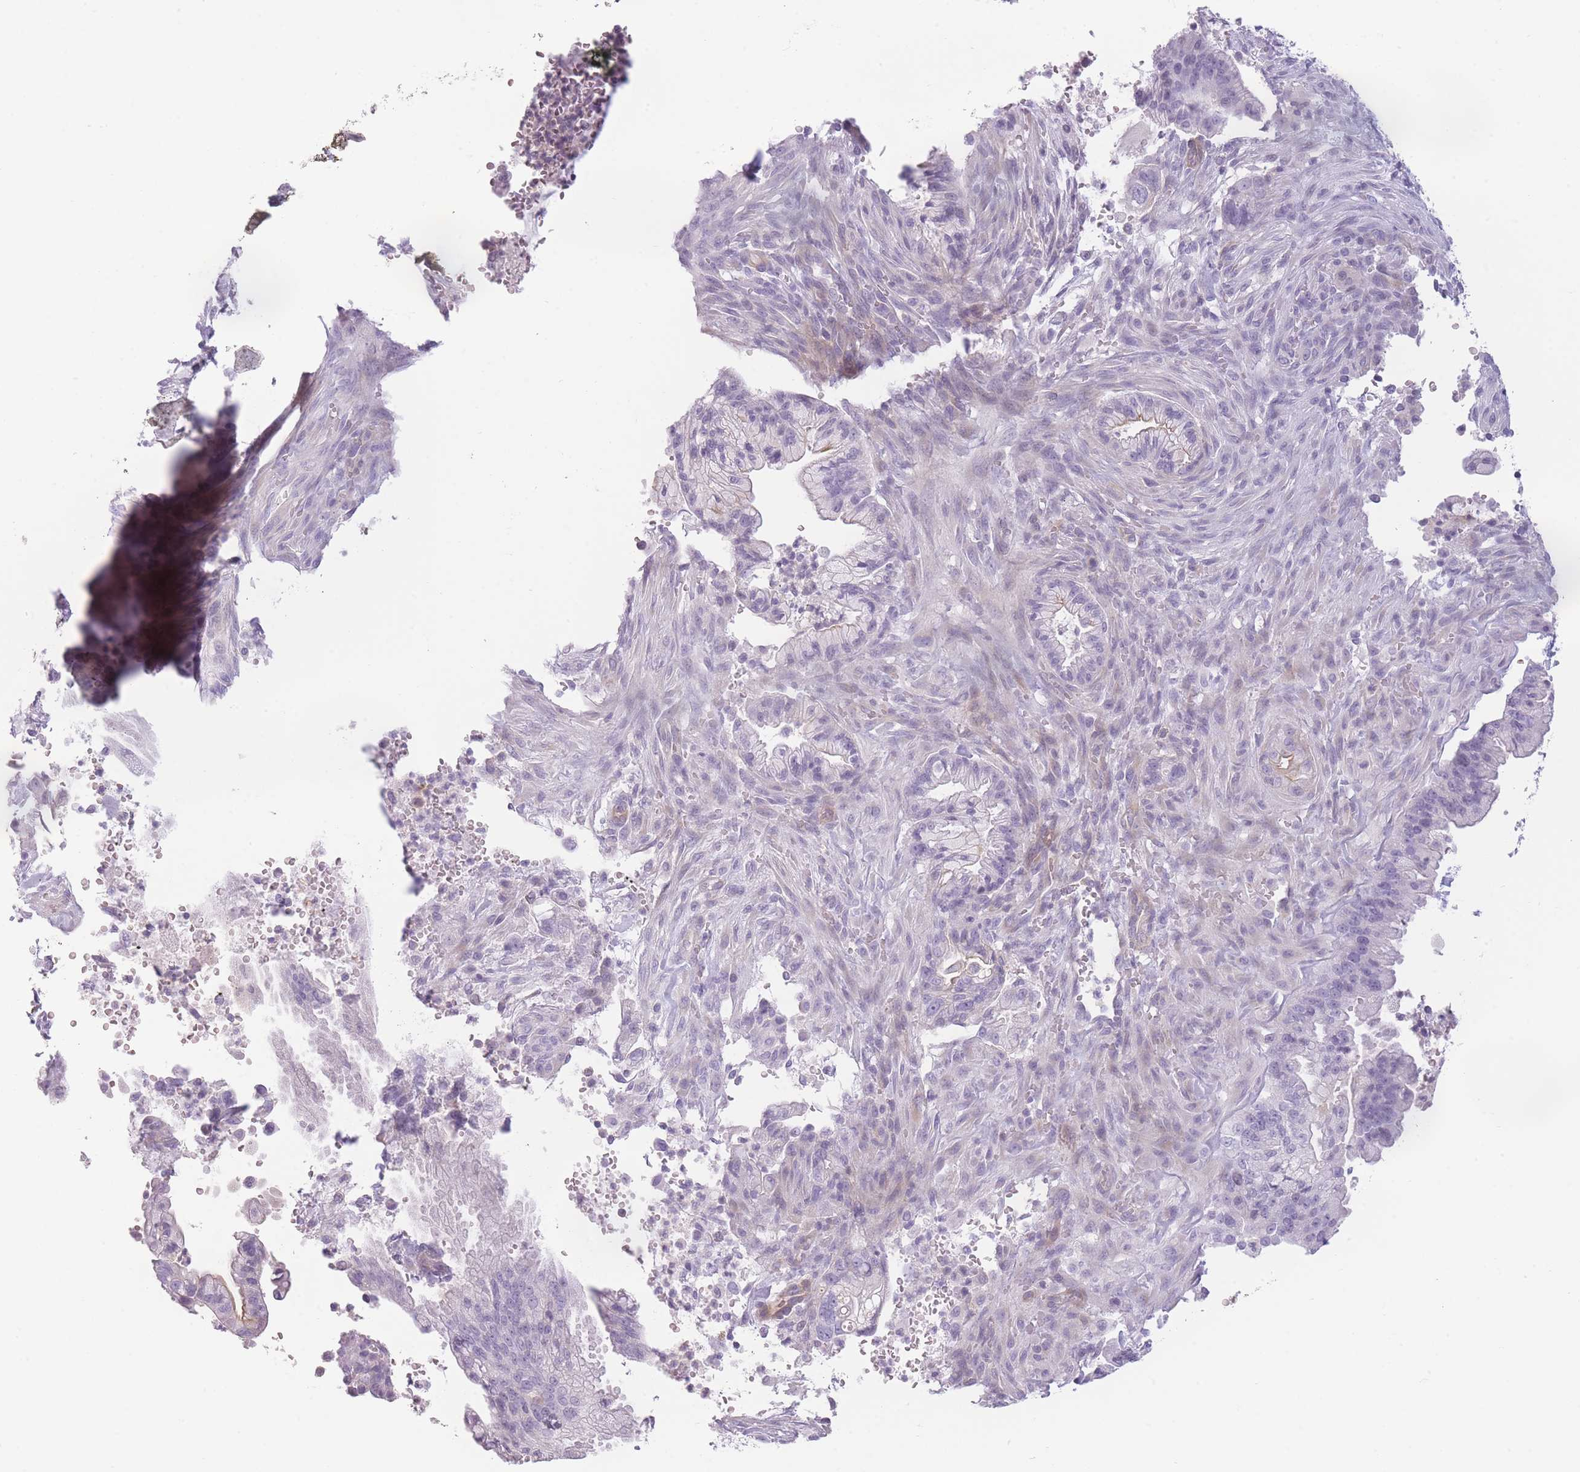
{"staining": {"intensity": "negative", "quantity": "none", "location": "none"}, "tissue": "pancreatic cancer", "cell_type": "Tumor cells", "image_type": "cancer", "snomed": [{"axis": "morphology", "description": "Adenocarcinoma, NOS"}, {"axis": "topography", "description": "Pancreas"}], "caption": "Immunohistochemistry (IHC) micrograph of human adenocarcinoma (pancreatic) stained for a protein (brown), which exhibits no staining in tumor cells. The staining was performed using DAB (3,3'-diaminobenzidine) to visualize the protein expression in brown, while the nuclei were stained in blue with hematoxylin (Magnification: 20x).", "gene": "GGT1", "patient": {"sex": "male", "age": 44}}